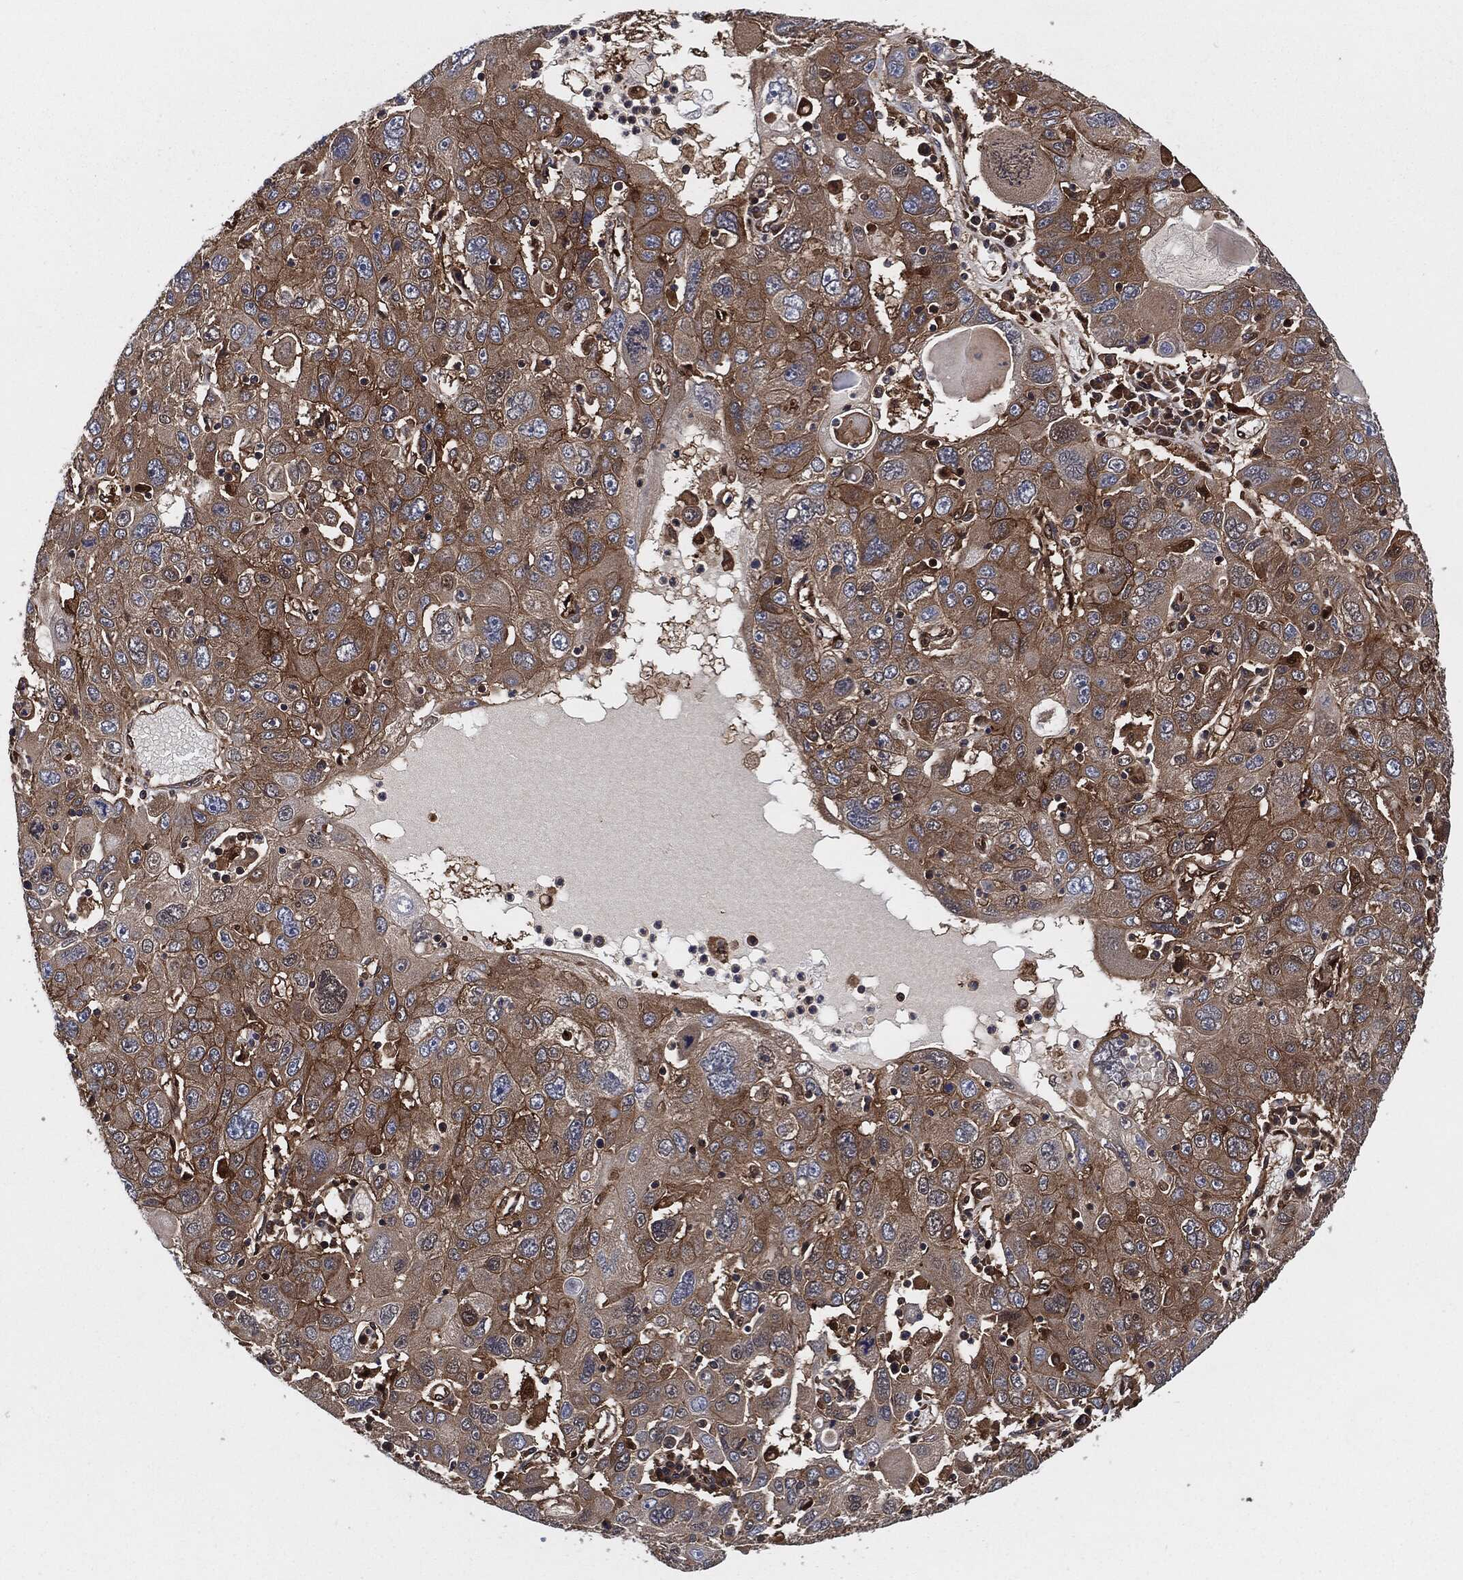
{"staining": {"intensity": "moderate", "quantity": ">75%", "location": "cytoplasmic/membranous"}, "tissue": "stomach cancer", "cell_type": "Tumor cells", "image_type": "cancer", "snomed": [{"axis": "morphology", "description": "Adenocarcinoma, NOS"}, {"axis": "topography", "description": "Stomach"}], "caption": "Stomach cancer (adenocarcinoma) stained for a protein (brown) exhibits moderate cytoplasmic/membranous positive positivity in about >75% of tumor cells.", "gene": "XPNPEP1", "patient": {"sex": "male", "age": 56}}